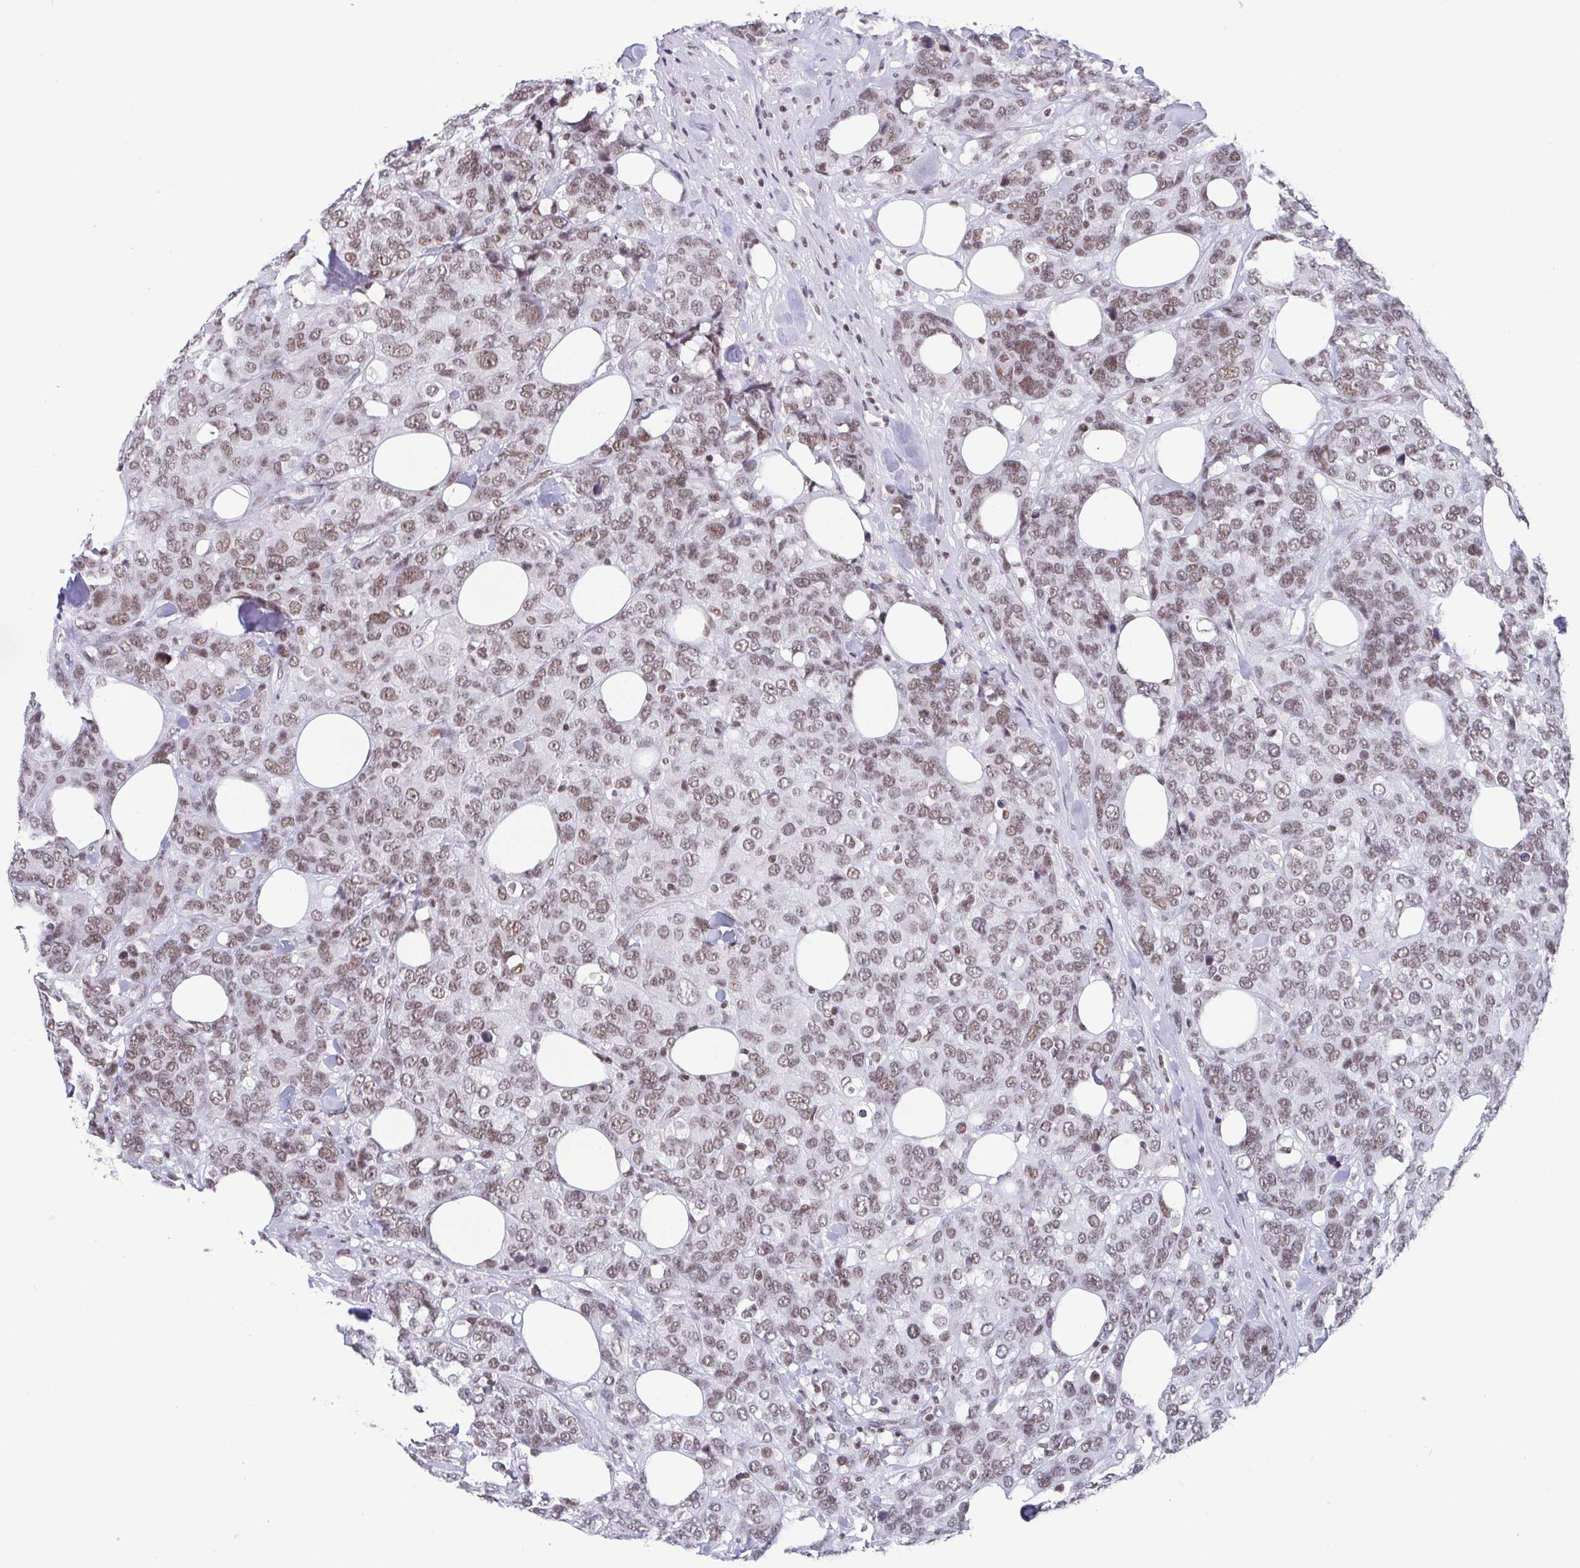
{"staining": {"intensity": "weak", "quantity": ">75%", "location": "nuclear"}, "tissue": "breast cancer", "cell_type": "Tumor cells", "image_type": "cancer", "snomed": [{"axis": "morphology", "description": "Lobular carcinoma"}, {"axis": "topography", "description": "Breast"}], "caption": "Human lobular carcinoma (breast) stained with a protein marker shows weak staining in tumor cells.", "gene": "CTCF", "patient": {"sex": "female", "age": 59}}